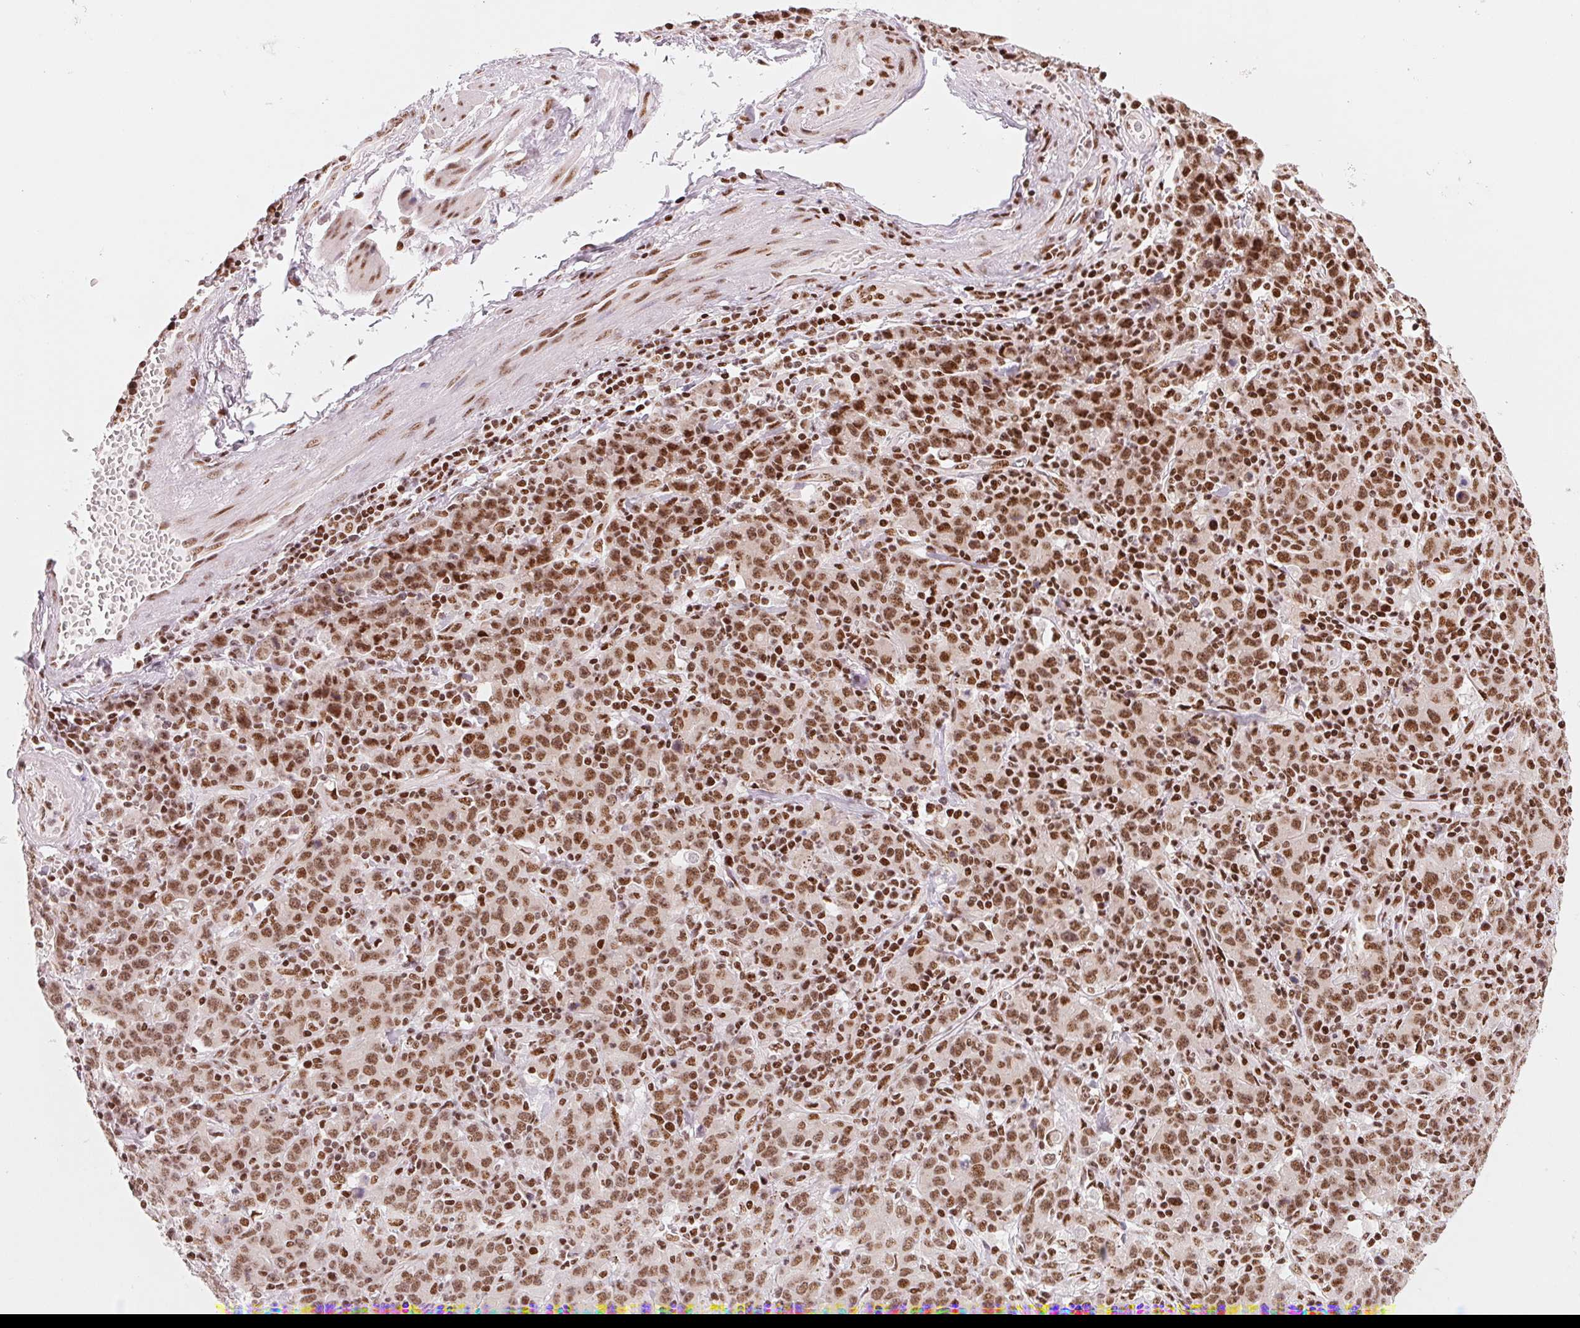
{"staining": {"intensity": "moderate", "quantity": ">75%", "location": "nuclear"}, "tissue": "stomach cancer", "cell_type": "Tumor cells", "image_type": "cancer", "snomed": [{"axis": "morphology", "description": "Adenocarcinoma, NOS"}, {"axis": "topography", "description": "Stomach, upper"}], "caption": "Adenocarcinoma (stomach) stained with DAB (3,3'-diaminobenzidine) immunohistochemistry demonstrates medium levels of moderate nuclear expression in approximately >75% of tumor cells. The staining was performed using DAB (3,3'-diaminobenzidine) to visualize the protein expression in brown, while the nuclei were stained in blue with hematoxylin (Magnification: 20x).", "gene": "NXF1", "patient": {"sex": "male", "age": 69}}